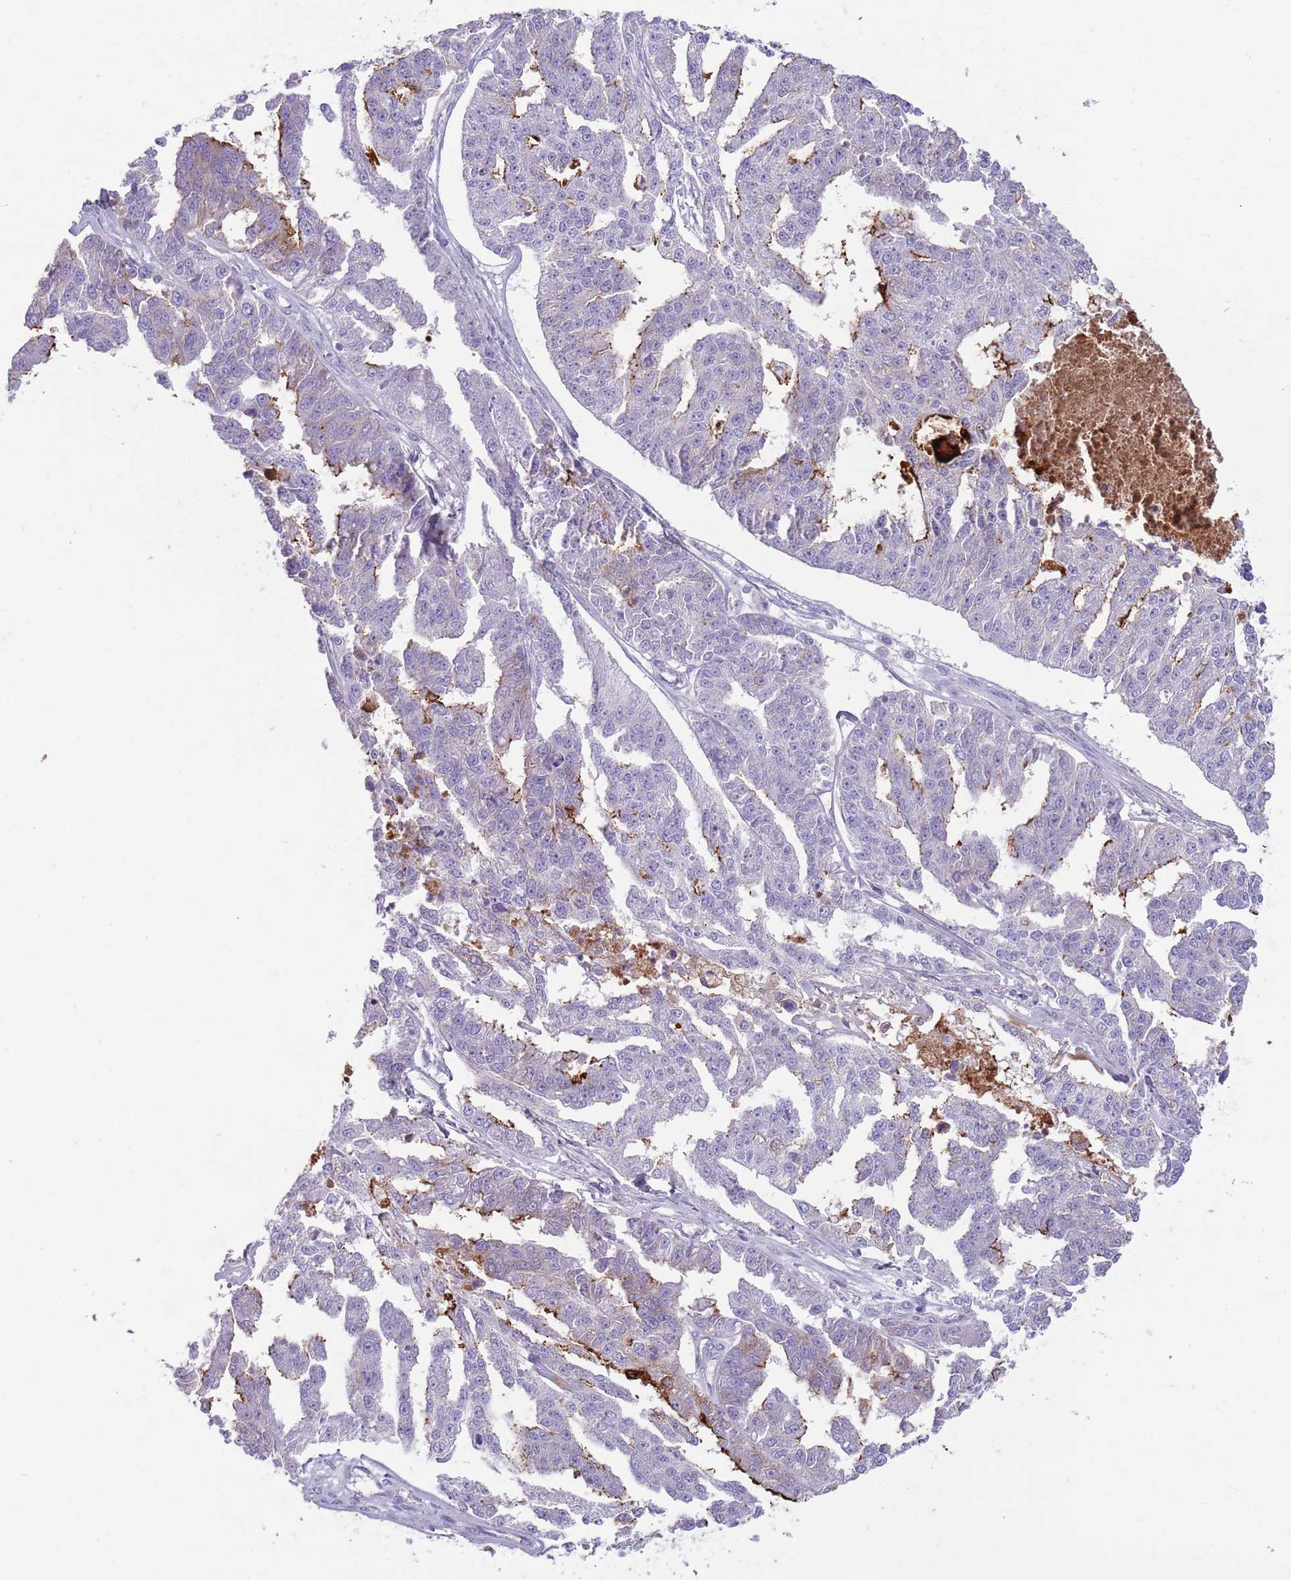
{"staining": {"intensity": "negative", "quantity": "none", "location": "none"}, "tissue": "ovarian cancer", "cell_type": "Tumor cells", "image_type": "cancer", "snomed": [{"axis": "morphology", "description": "Cystadenocarcinoma, serous, NOS"}, {"axis": "topography", "description": "Ovary"}], "caption": "Tumor cells are negative for protein expression in human serous cystadenocarcinoma (ovarian). (IHC, brightfield microscopy, high magnification).", "gene": "CFH", "patient": {"sex": "female", "age": 58}}